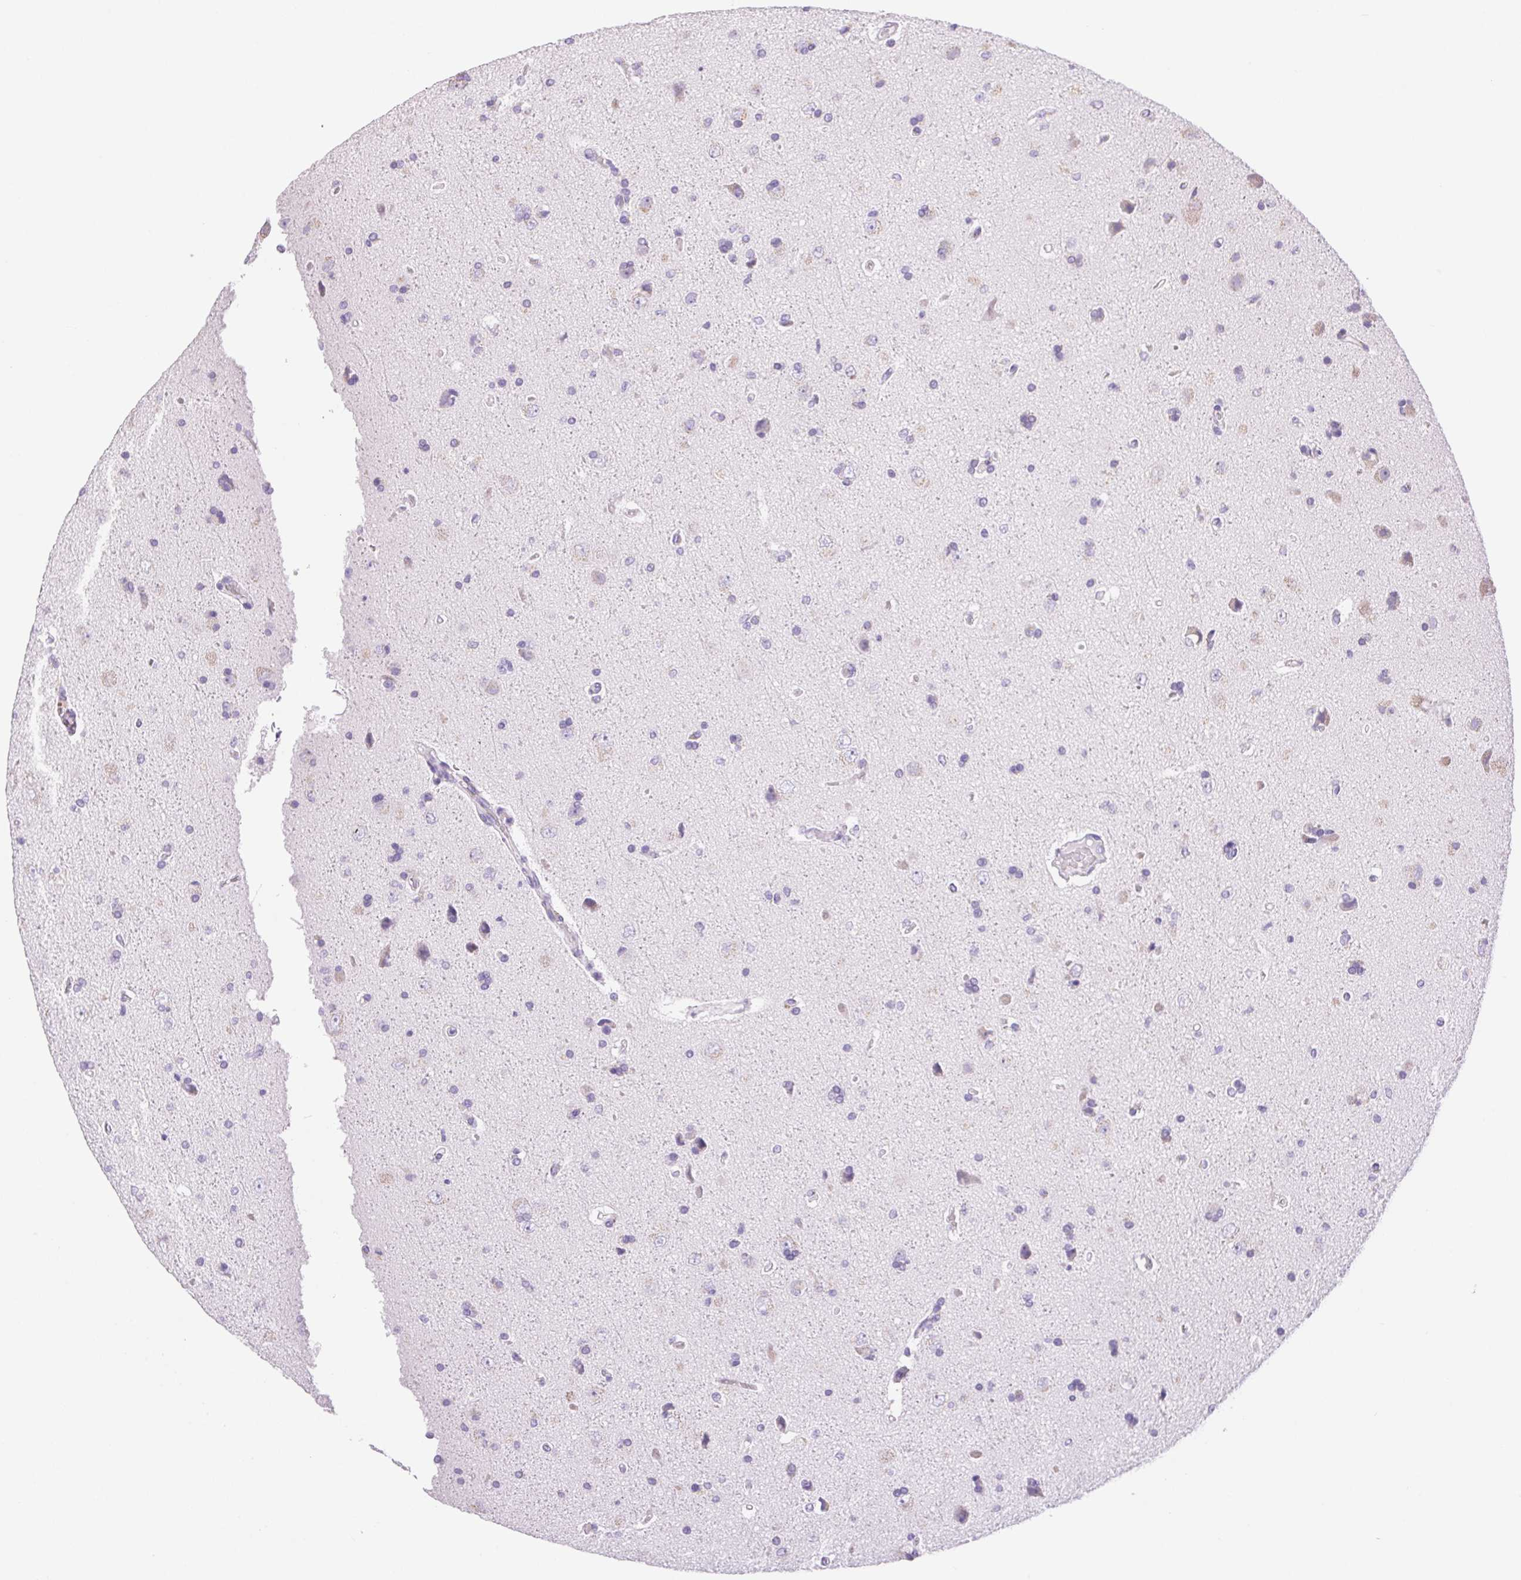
{"staining": {"intensity": "negative", "quantity": "none", "location": "none"}, "tissue": "glioma", "cell_type": "Tumor cells", "image_type": "cancer", "snomed": [{"axis": "morphology", "description": "Glioma, malignant, High grade"}, {"axis": "topography", "description": "Cerebral cortex"}], "caption": "DAB immunohistochemical staining of glioma shows no significant positivity in tumor cells. (Stains: DAB (3,3'-diaminobenzidine) immunohistochemistry with hematoxylin counter stain, Microscopy: brightfield microscopy at high magnification).", "gene": "SERPINB3", "patient": {"sex": "male", "age": 70}}